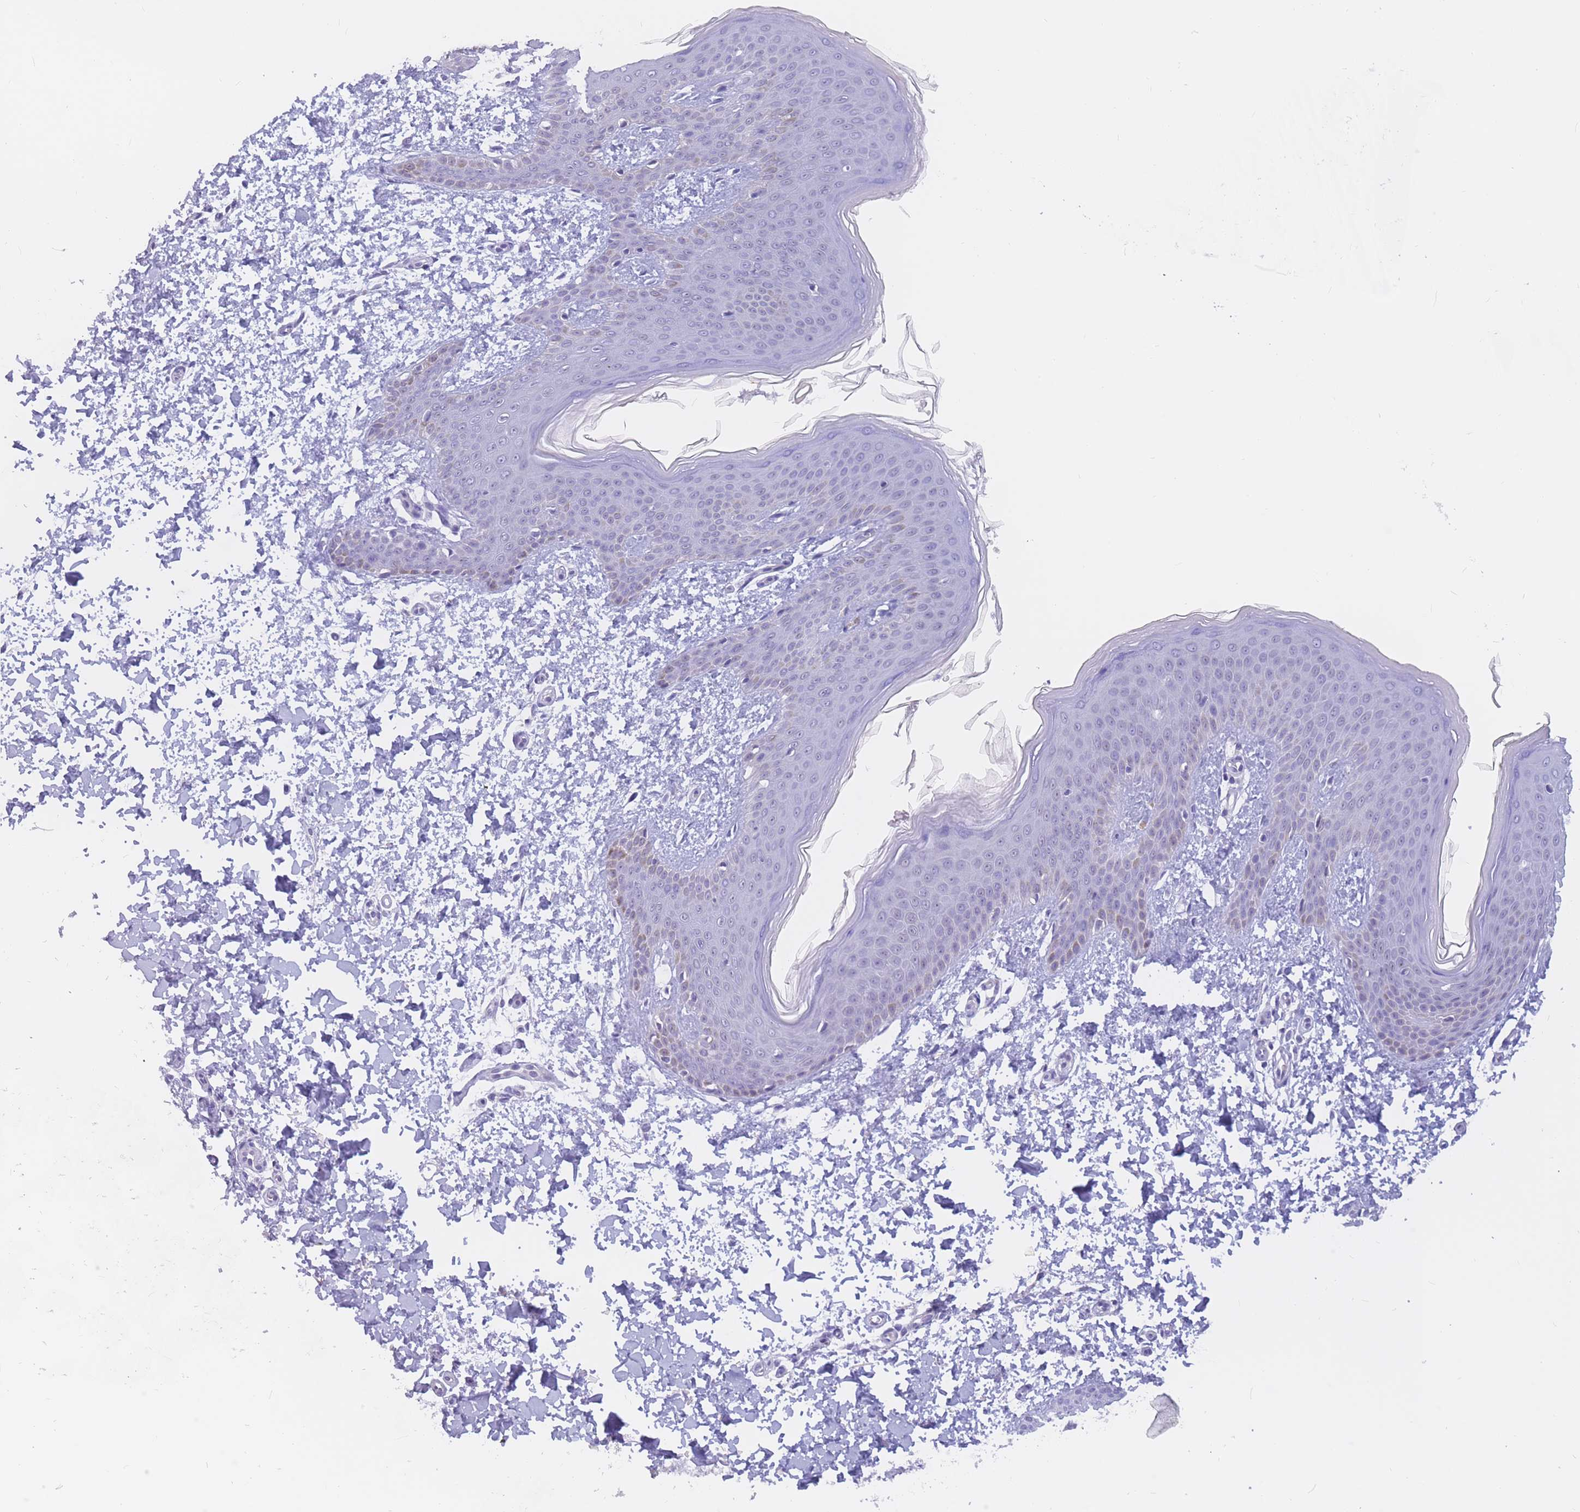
{"staining": {"intensity": "negative", "quantity": "none", "location": "none"}, "tissue": "skin", "cell_type": "Fibroblasts", "image_type": "normal", "snomed": [{"axis": "morphology", "description": "Normal tissue, NOS"}, {"axis": "topography", "description": "Skin"}], "caption": "The immunohistochemistry image has no significant positivity in fibroblasts of skin.", "gene": "BOP1", "patient": {"sex": "male", "age": 36}}